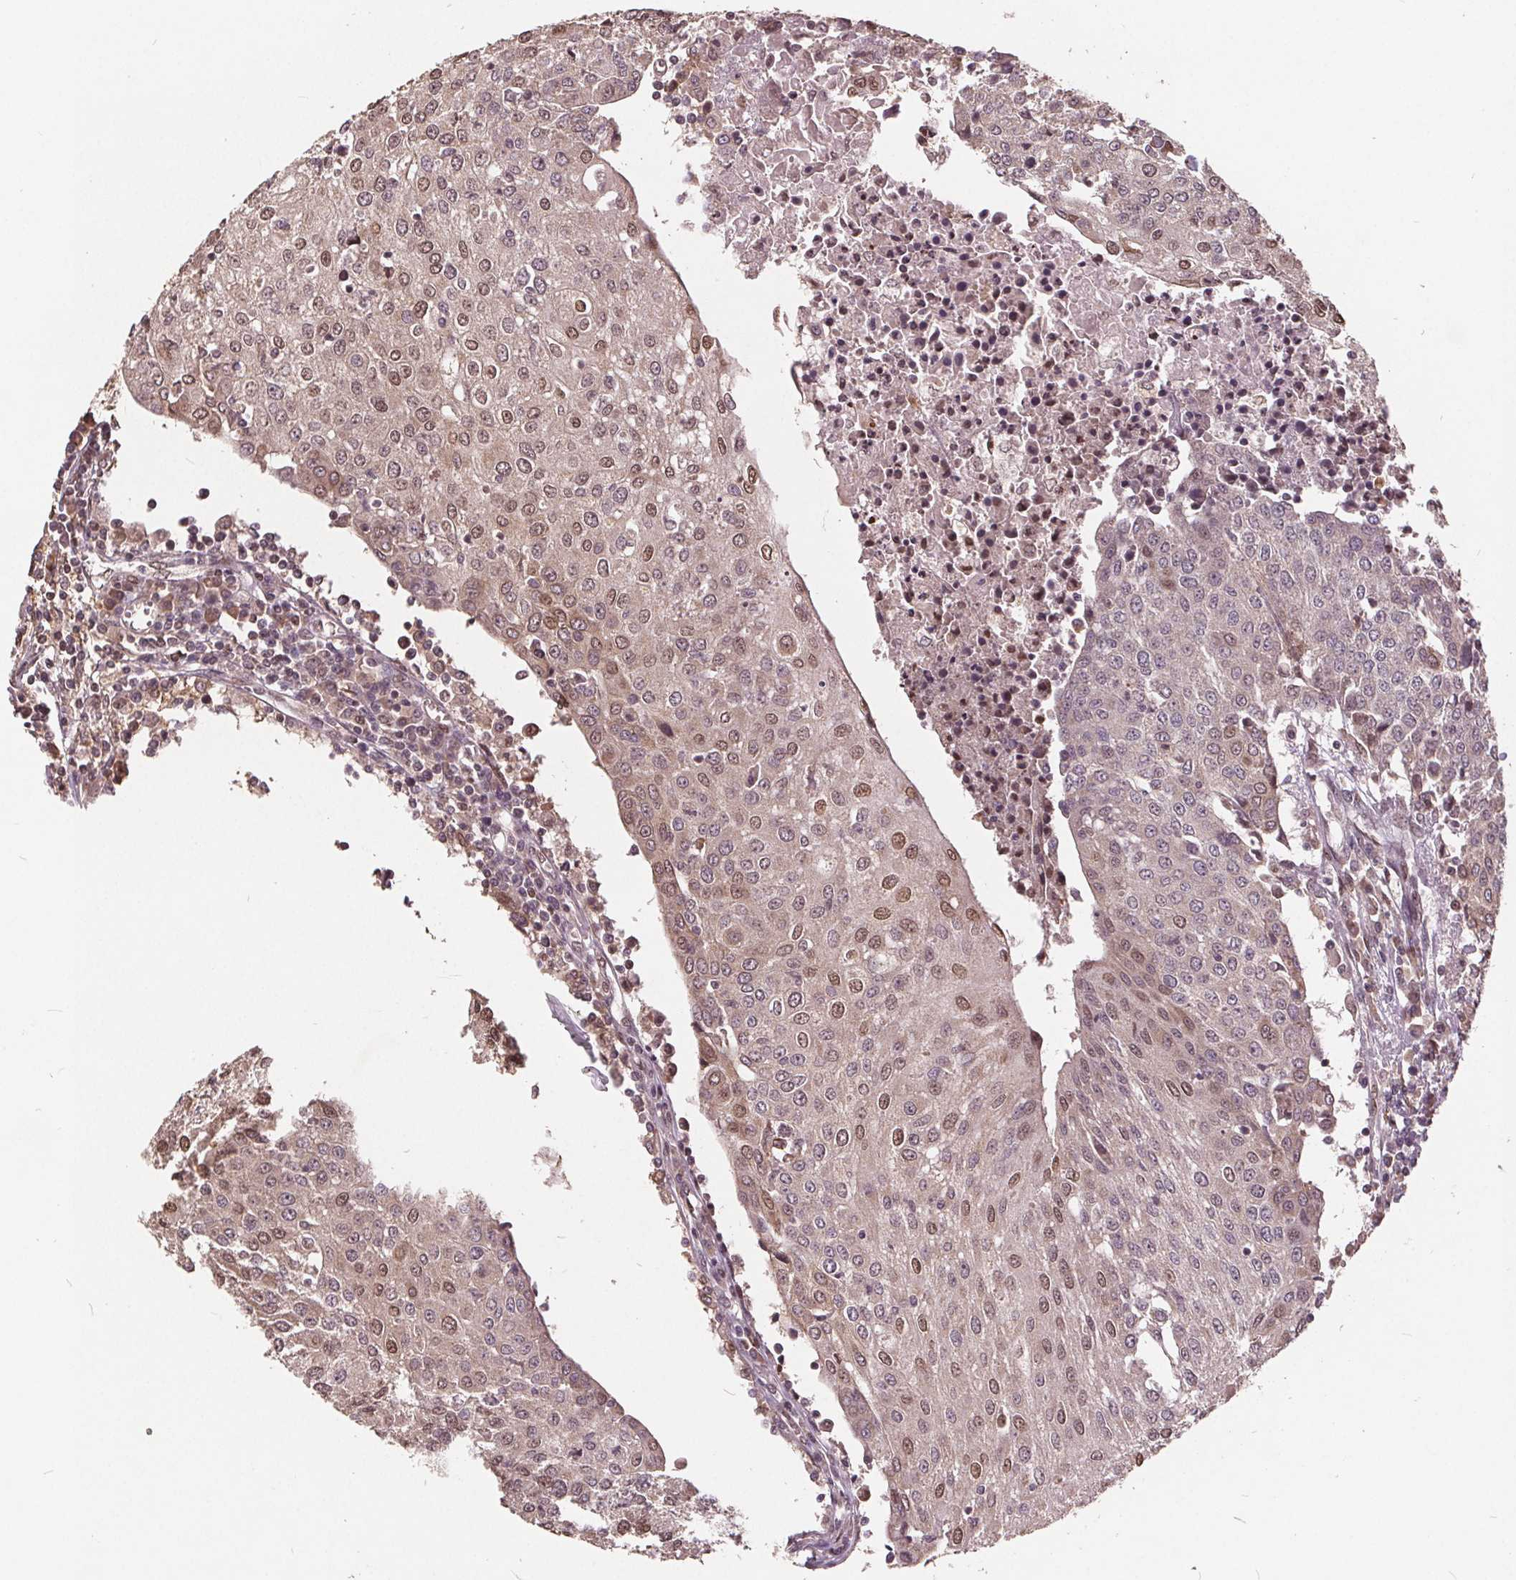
{"staining": {"intensity": "moderate", "quantity": "25%-75%", "location": "nuclear"}, "tissue": "urothelial cancer", "cell_type": "Tumor cells", "image_type": "cancer", "snomed": [{"axis": "morphology", "description": "Urothelial carcinoma, High grade"}, {"axis": "topography", "description": "Urinary bladder"}], "caption": "Urothelial cancer was stained to show a protein in brown. There is medium levels of moderate nuclear positivity in approximately 25%-75% of tumor cells.", "gene": "HIF1AN", "patient": {"sex": "female", "age": 85}}